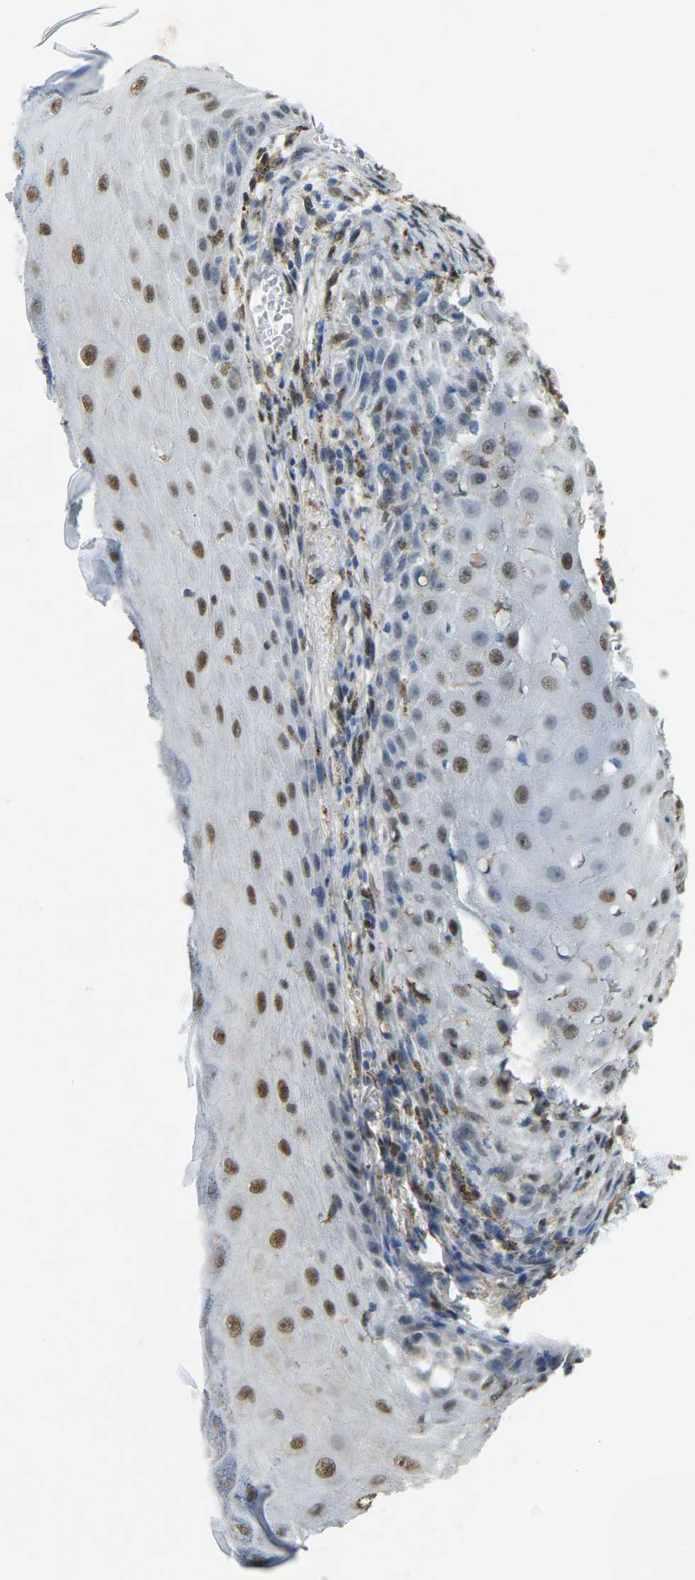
{"staining": {"intensity": "moderate", "quantity": ">75%", "location": "nuclear"}, "tissue": "skin cancer", "cell_type": "Tumor cells", "image_type": "cancer", "snomed": [{"axis": "morphology", "description": "Squamous cell carcinoma, NOS"}, {"axis": "topography", "description": "Skin"}], "caption": "Squamous cell carcinoma (skin) was stained to show a protein in brown. There is medium levels of moderate nuclear expression in approximately >75% of tumor cells.", "gene": "NANS", "patient": {"sex": "female", "age": 73}}